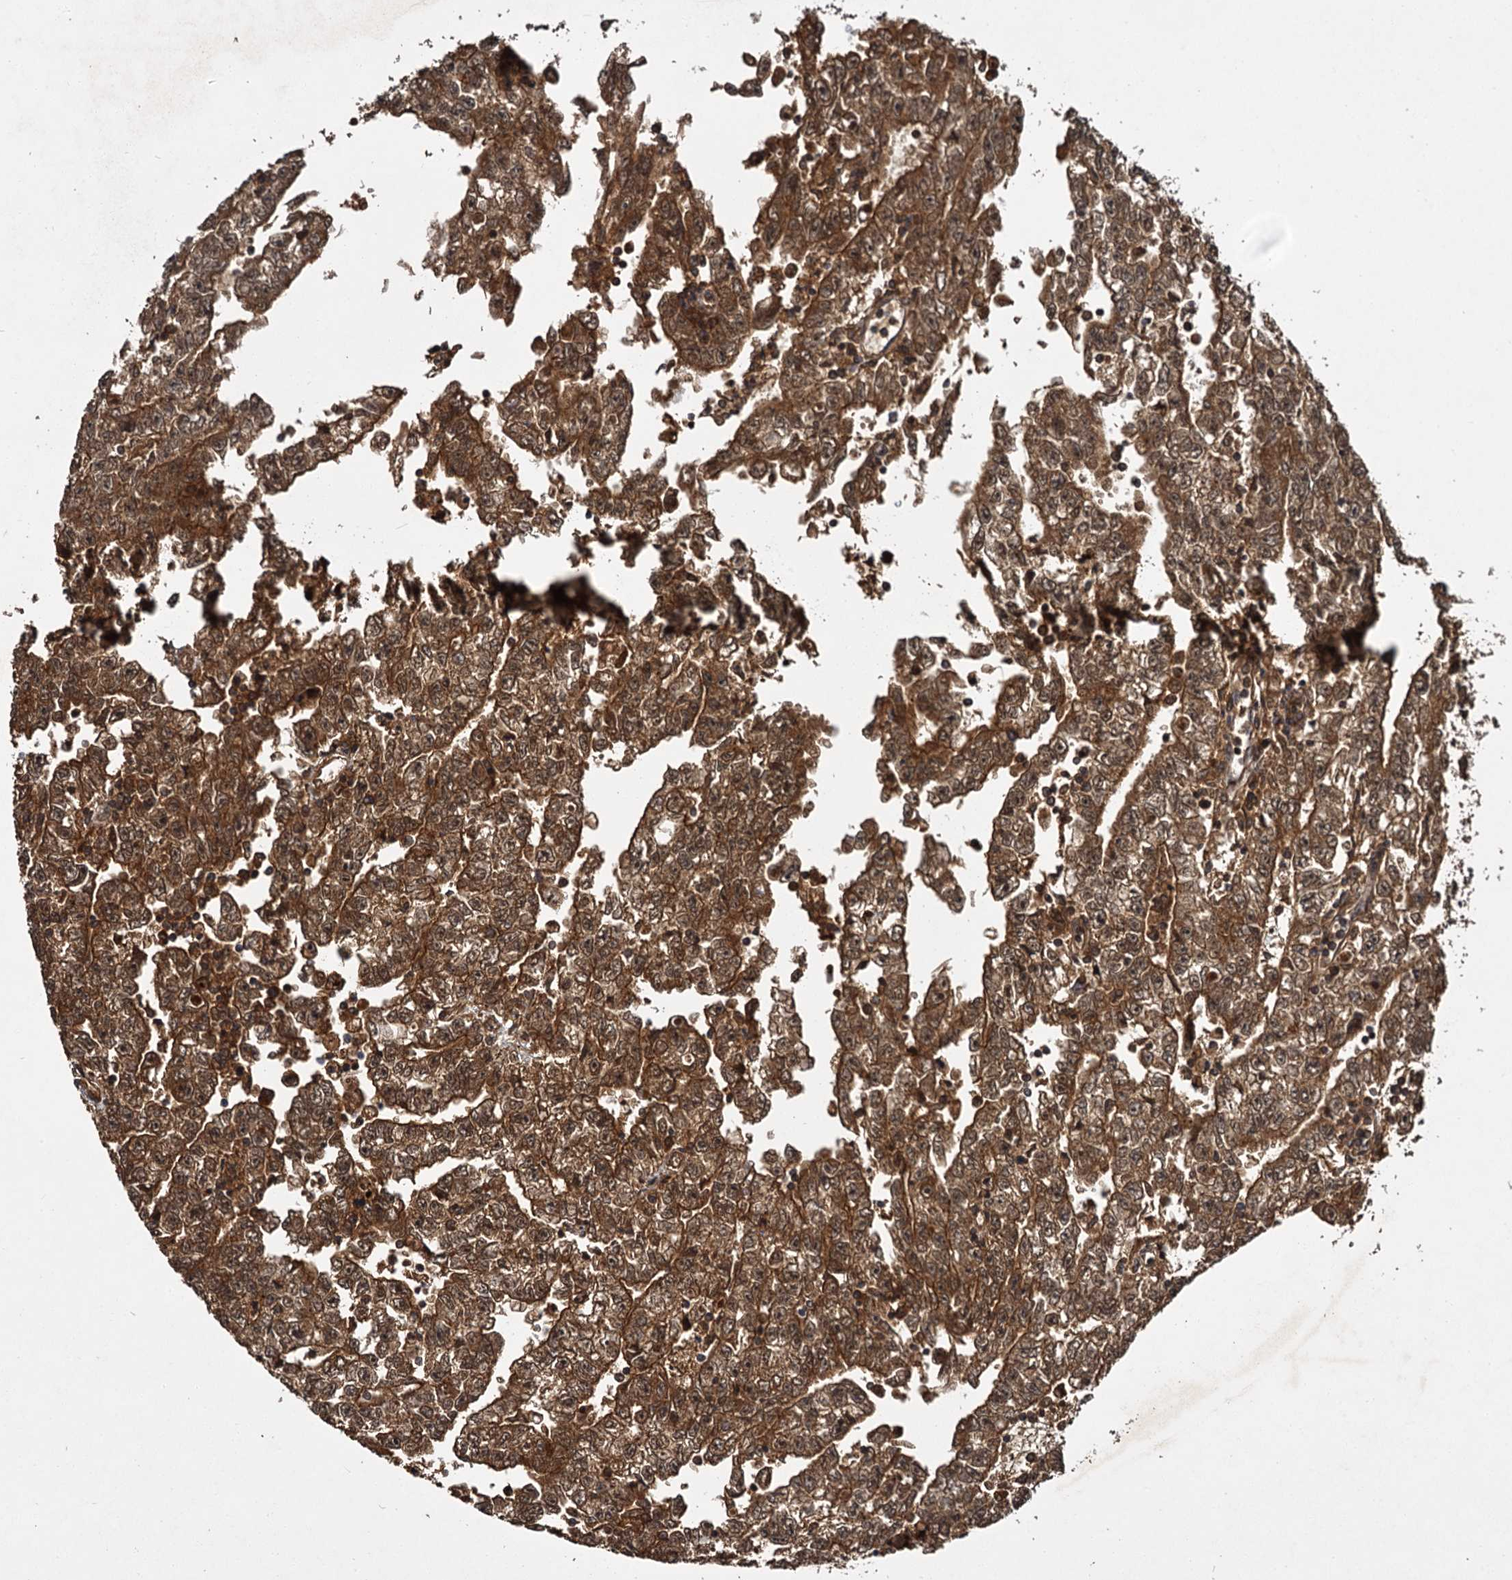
{"staining": {"intensity": "moderate", "quantity": ">75%", "location": "cytoplasmic/membranous"}, "tissue": "testis cancer", "cell_type": "Tumor cells", "image_type": "cancer", "snomed": [{"axis": "morphology", "description": "Carcinoma, Embryonal, NOS"}, {"axis": "topography", "description": "Testis"}], "caption": "A medium amount of moderate cytoplasmic/membranous positivity is seen in approximately >75% of tumor cells in testis cancer tissue.", "gene": "MBD6", "patient": {"sex": "male", "age": 25}}